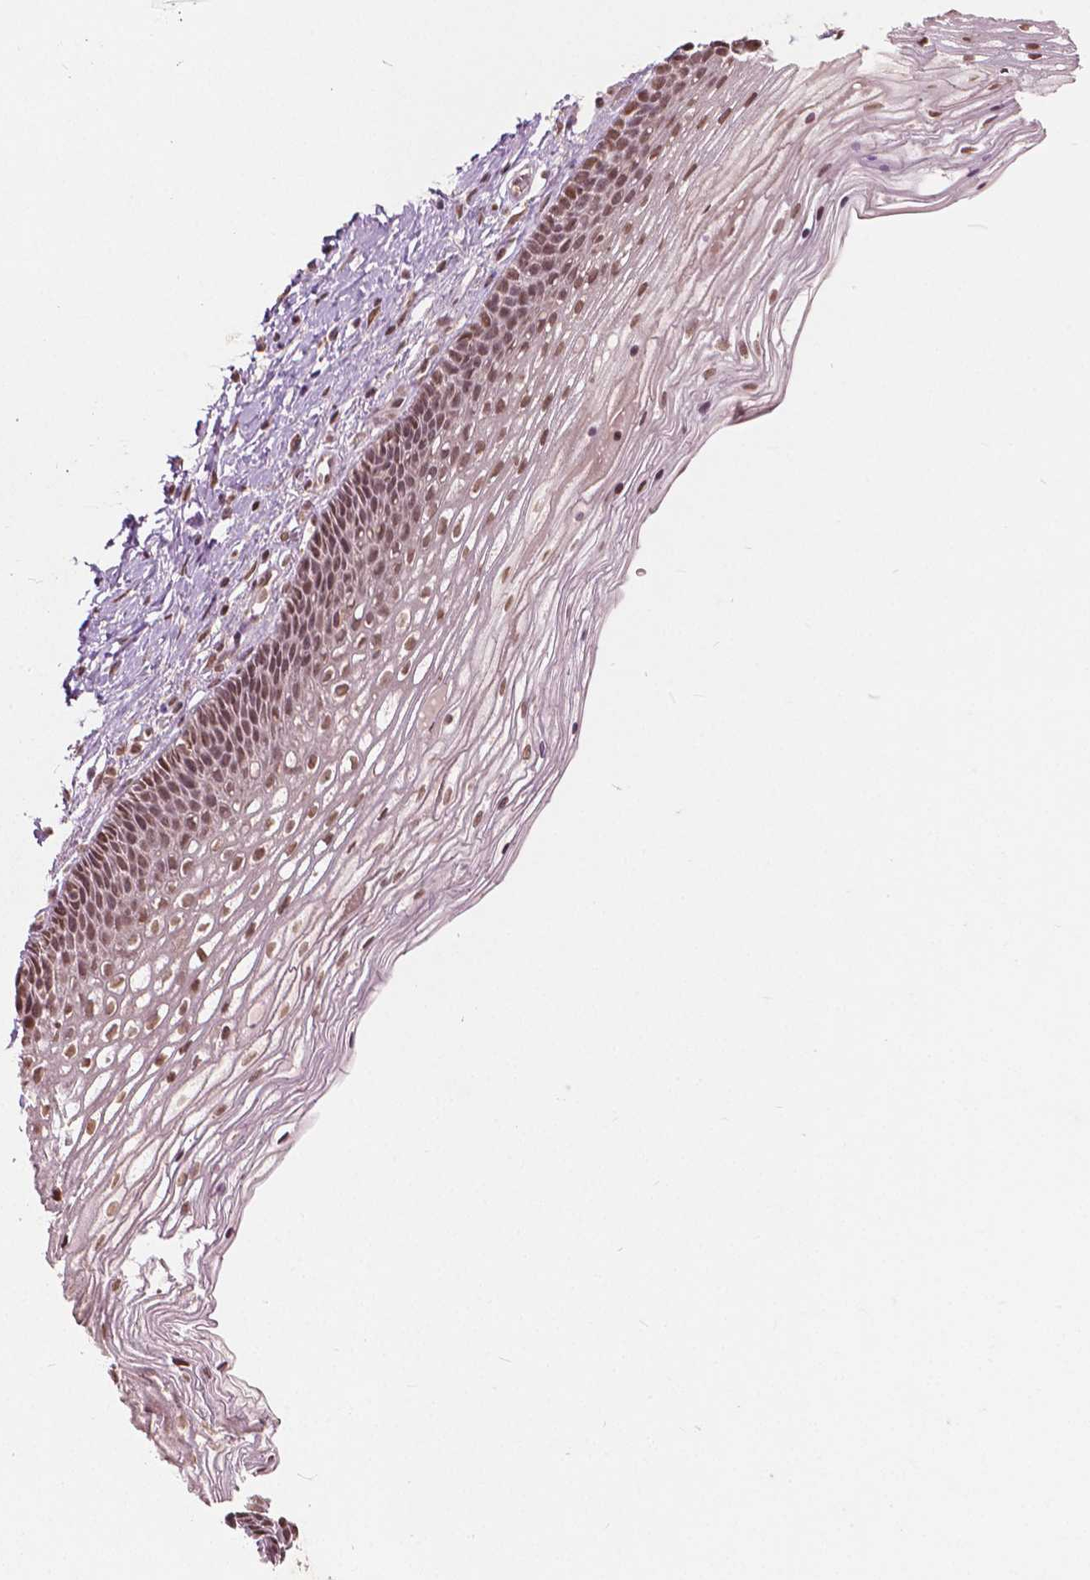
{"staining": {"intensity": "moderate", "quantity": ">75%", "location": "nuclear"}, "tissue": "cervix", "cell_type": "Glandular cells", "image_type": "normal", "snomed": [{"axis": "morphology", "description": "Normal tissue, NOS"}, {"axis": "topography", "description": "Cervix"}], "caption": "A brown stain highlights moderate nuclear staining of a protein in glandular cells of benign human cervix.", "gene": "HOXA10", "patient": {"sex": "female", "age": 34}}